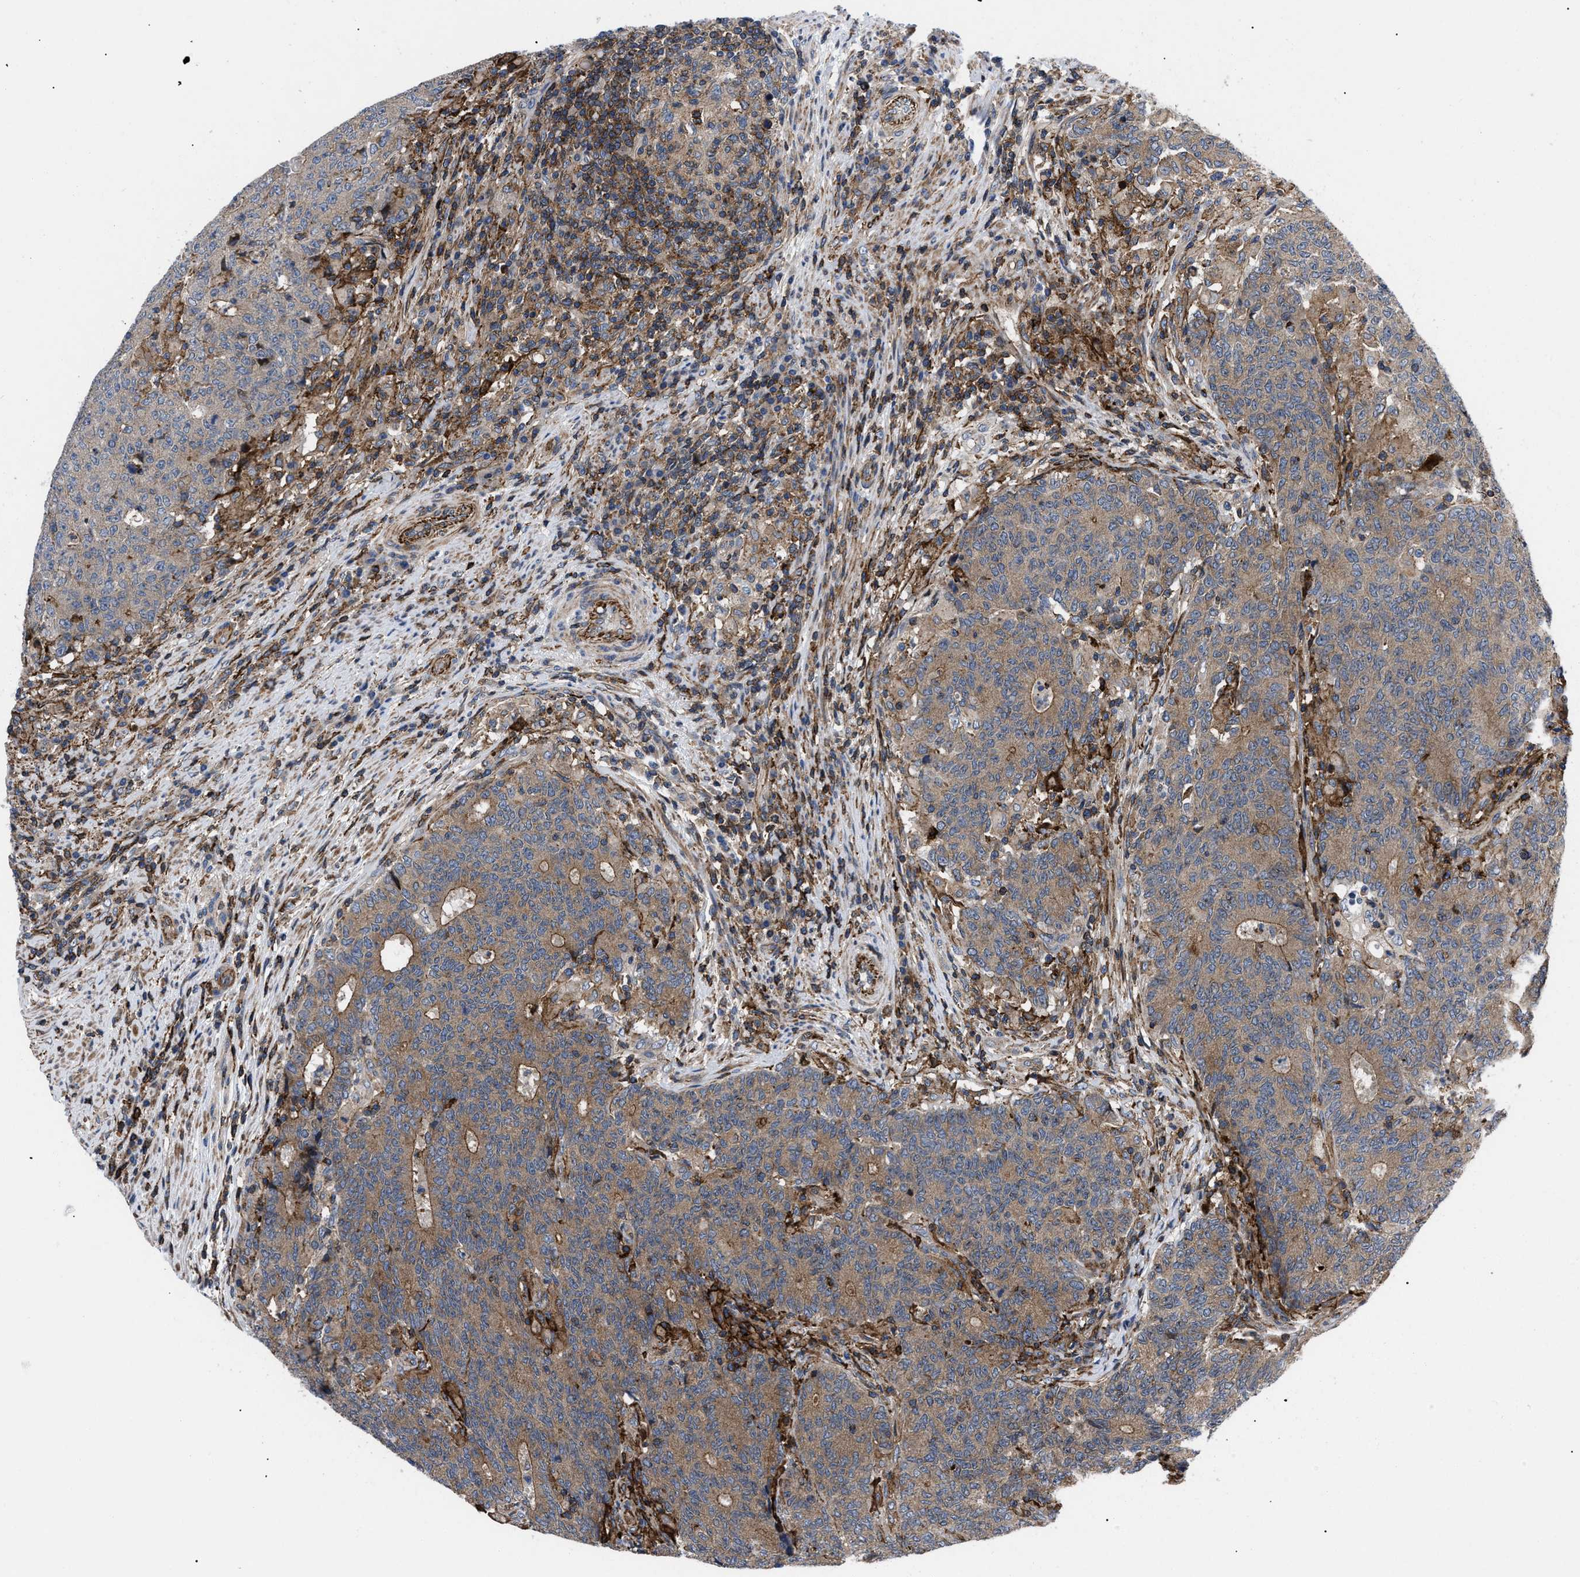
{"staining": {"intensity": "moderate", "quantity": ">75%", "location": "cytoplasmic/membranous"}, "tissue": "colorectal cancer", "cell_type": "Tumor cells", "image_type": "cancer", "snomed": [{"axis": "morphology", "description": "Normal tissue, NOS"}, {"axis": "morphology", "description": "Adenocarcinoma, NOS"}, {"axis": "topography", "description": "Colon"}], "caption": "There is medium levels of moderate cytoplasmic/membranous expression in tumor cells of colorectal adenocarcinoma, as demonstrated by immunohistochemical staining (brown color).", "gene": "SPAST", "patient": {"sex": "female", "age": 75}}